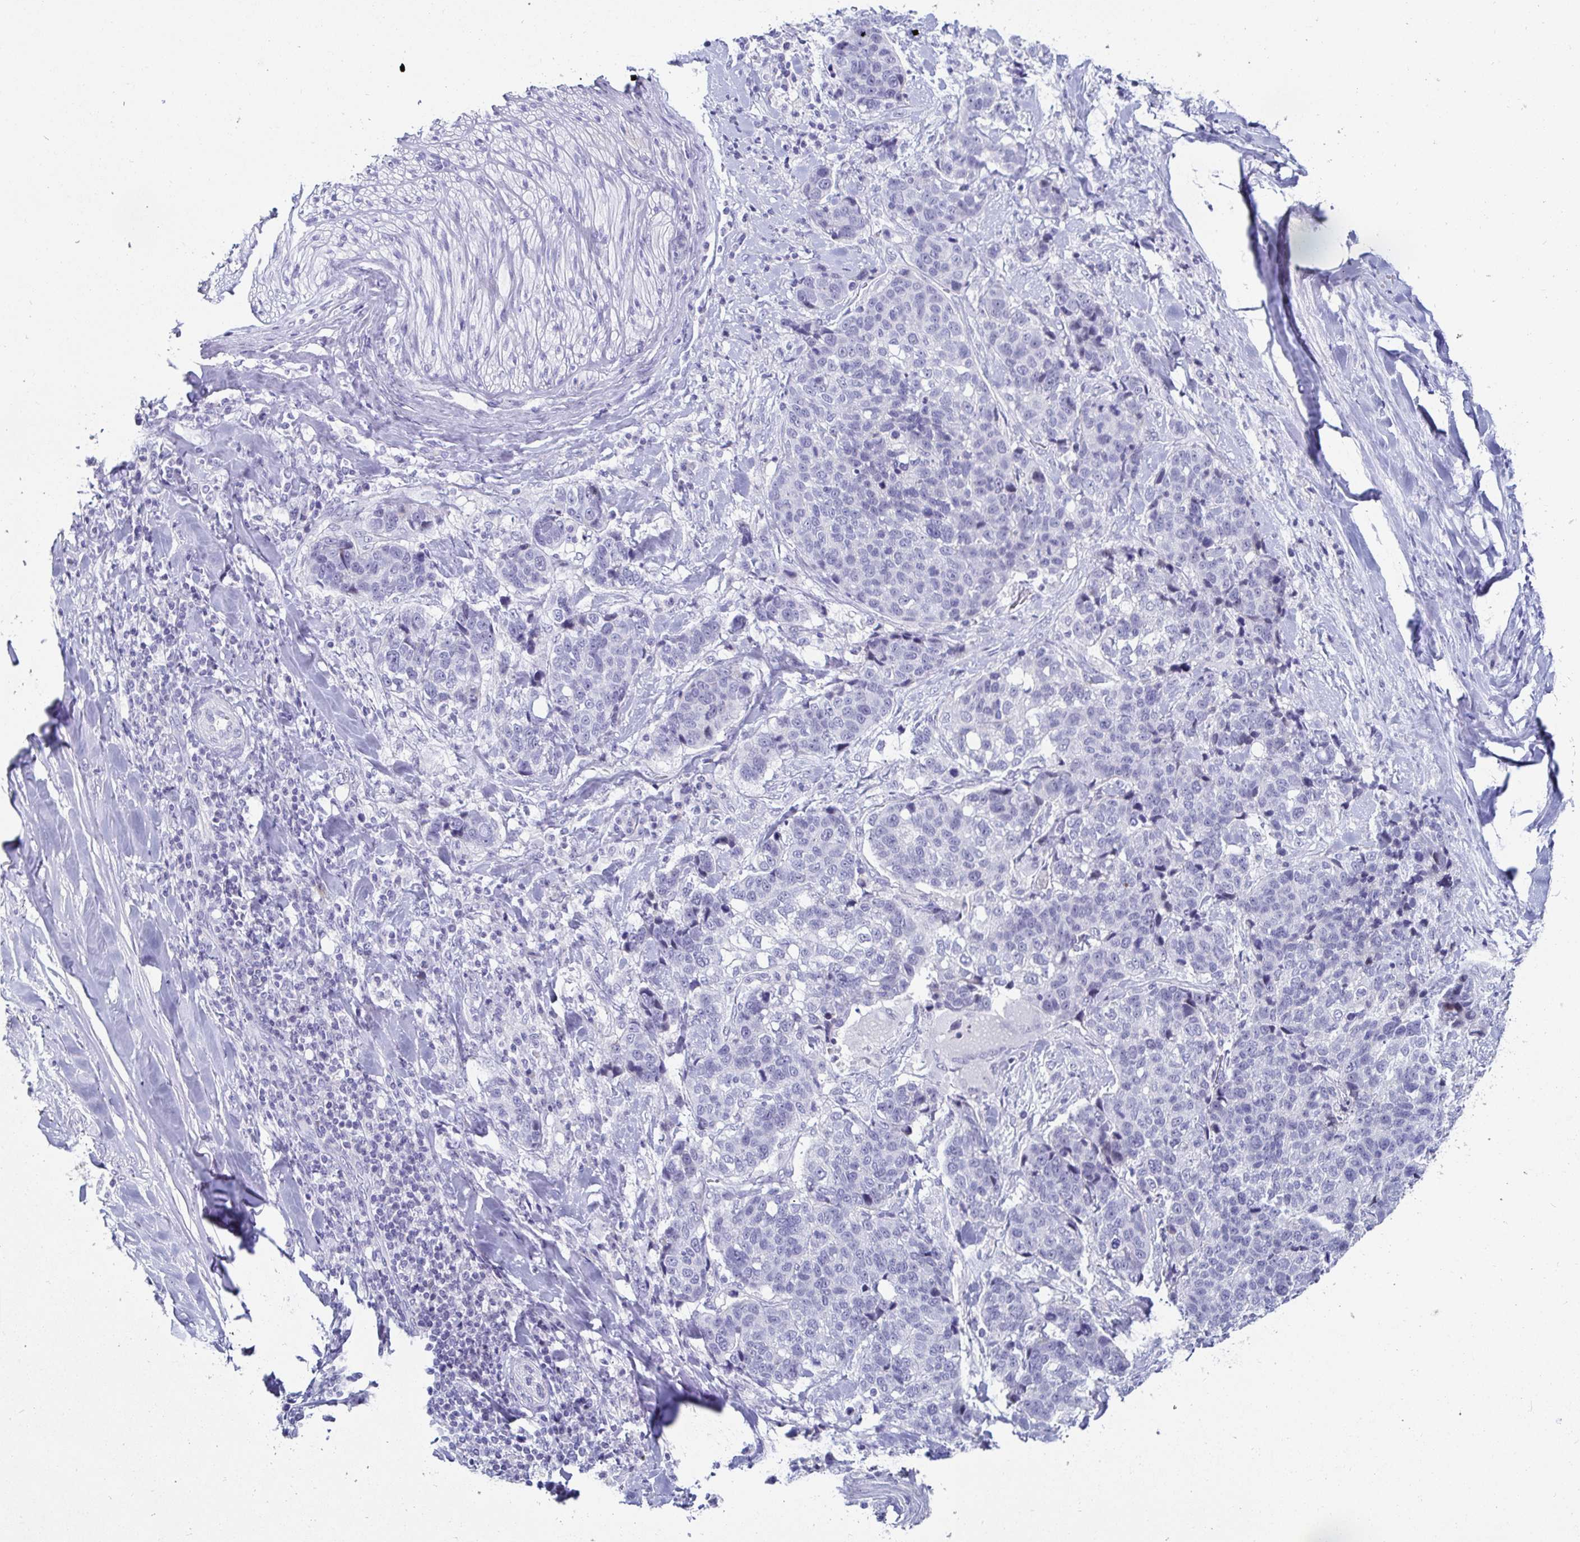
{"staining": {"intensity": "negative", "quantity": "none", "location": "none"}, "tissue": "lung cancer", "cell_type": "Tumor cells", "image_type": "cancer", "snomed": [{"axis": "morphology", "description": "Squamous cell carcinoma, NOS"}, {"axis": "topography", "description": "Lymph node"}, {"axis": "topography", "description": "Lung"}], "caption": "Tumor cells are negative for protein expression in human lung cancer (squamous cell carcinoma).", "gene": "OR10K1", "patient": {"sex": "male", "age": 61}}